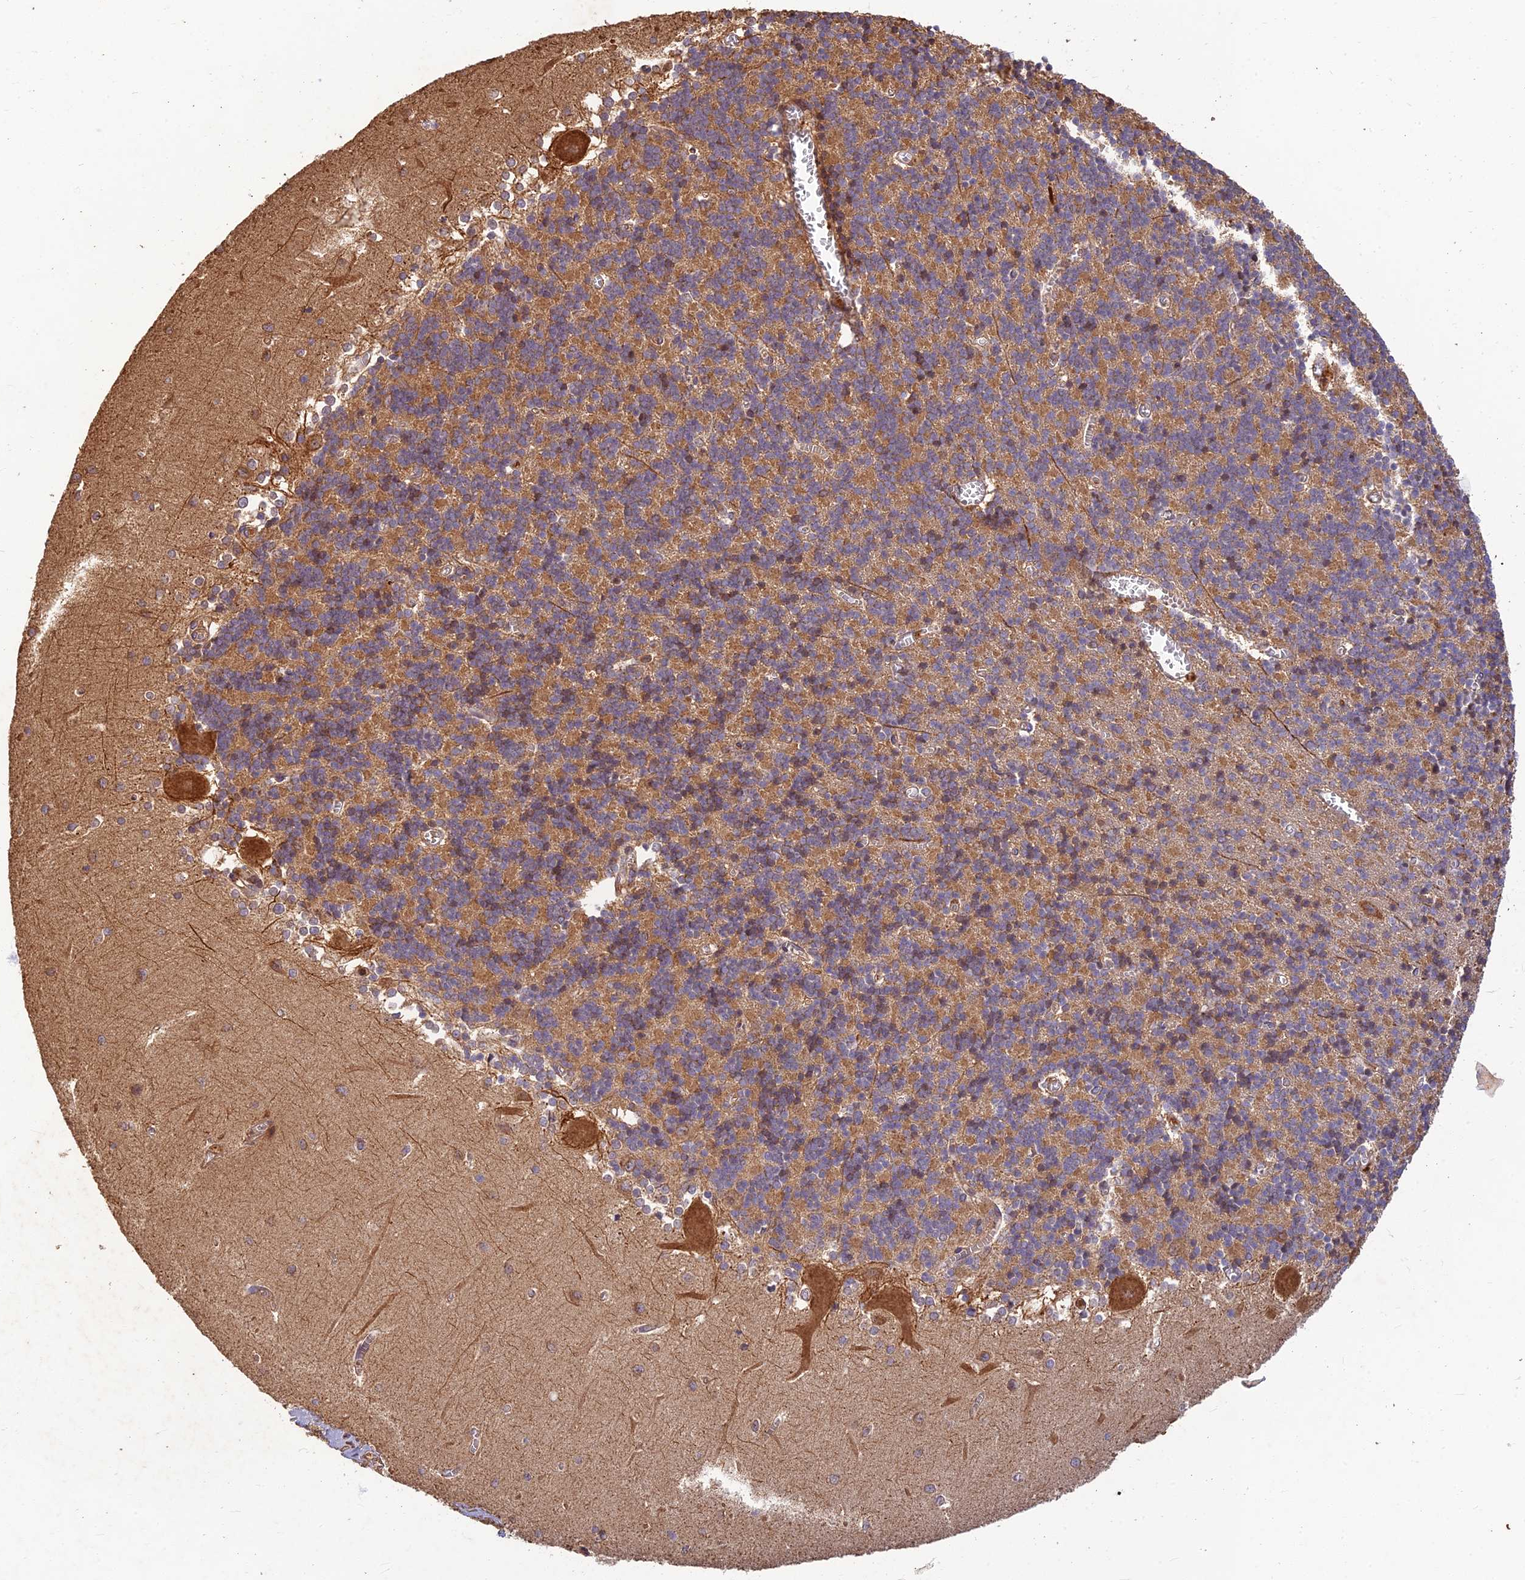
{"staining": {"intensity": "moderate", "quantity": ">75%", "location": "cytoplasmic/membranous"}, "tissue": "cerebellum", "cell_type": "Cells in granular layer", "image_type": "normal", "snomed": [{"axis": "morphology", "description": "Normal tissue, NOS"}, {"axis": "topography", "description": "Cerebellum"}], "caption": "Cerebellum stained for a protein displays moderate cytoplasmic/membranous positivity in cells in granular layer. The staining was performed using DAB (3,3'-diaminobenzidine), with brown indicating positive protein expression. Nuclei are stained blue with hematoxylin.", "gene": "CORO1C", "patient": {"sex": "male", "age": 37}}